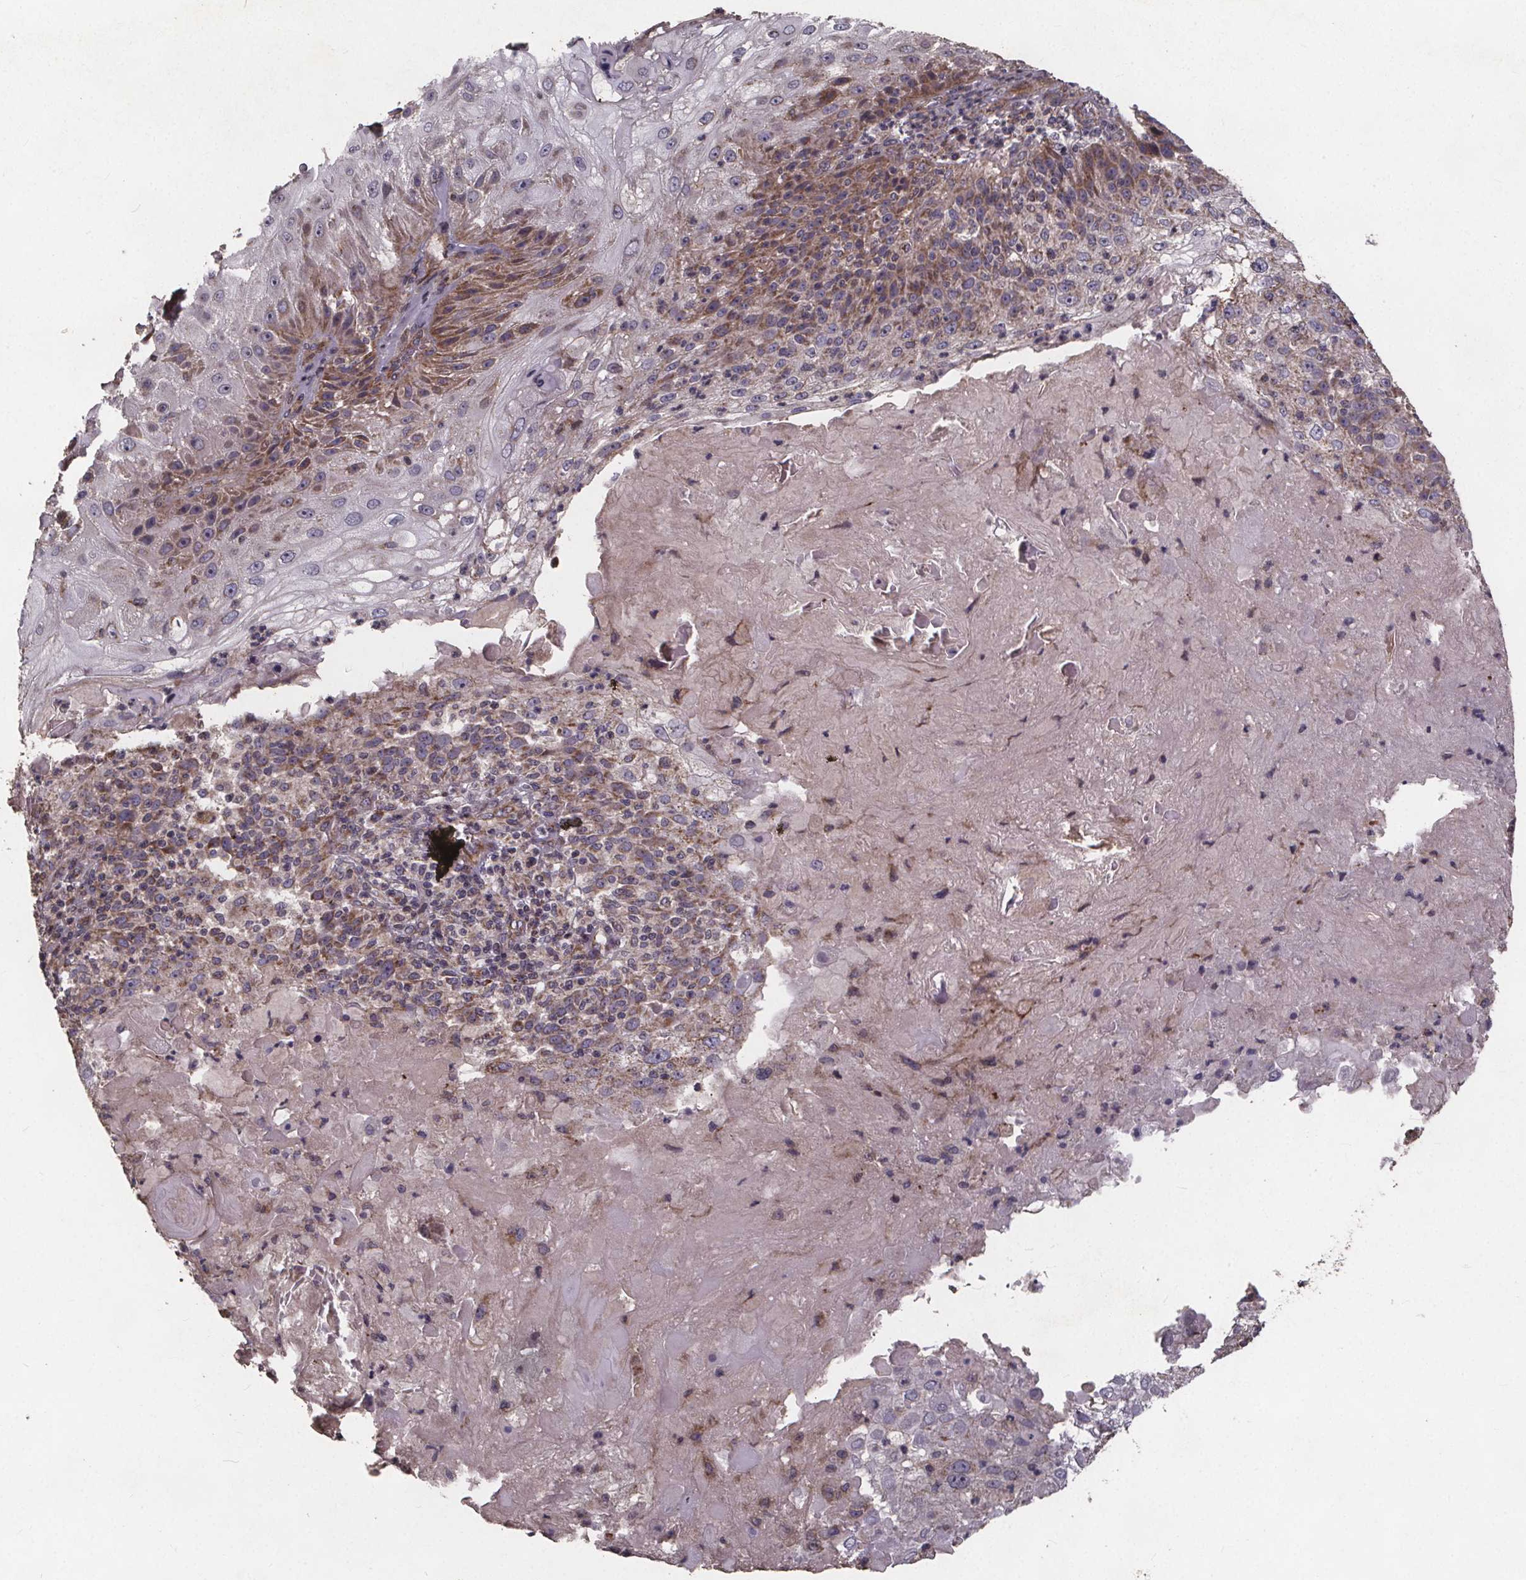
{"staining": {"intensity": "moderate", "quantity": "25%-75%", "location": "cytoplasmic/membranous"}, "tissue": "skin cancer", "cell_type": "Tumor cells", "image_type": "cancer", "snomed": [{"axis": "morphology", "description": "Normal tissue, NOS"}, {"axis": "morphology", "description": "Squamous cell carcinoma, NOS"}, {"axis": "topography", "description": "Skin"}], "caption": "A brown stain labels moderate cytoplasmic/membranous expression of a protein in skin cancer (squamous cell carcinoma) tumor cells. The staining was performed using DAB (3,3'-diaminobenzidine), with brown indicating positive protein expression. Nuclei are stained blue with hematoxylin.", "gene": "YME1L1", "patient": {"sex": "female", "age": 83}}